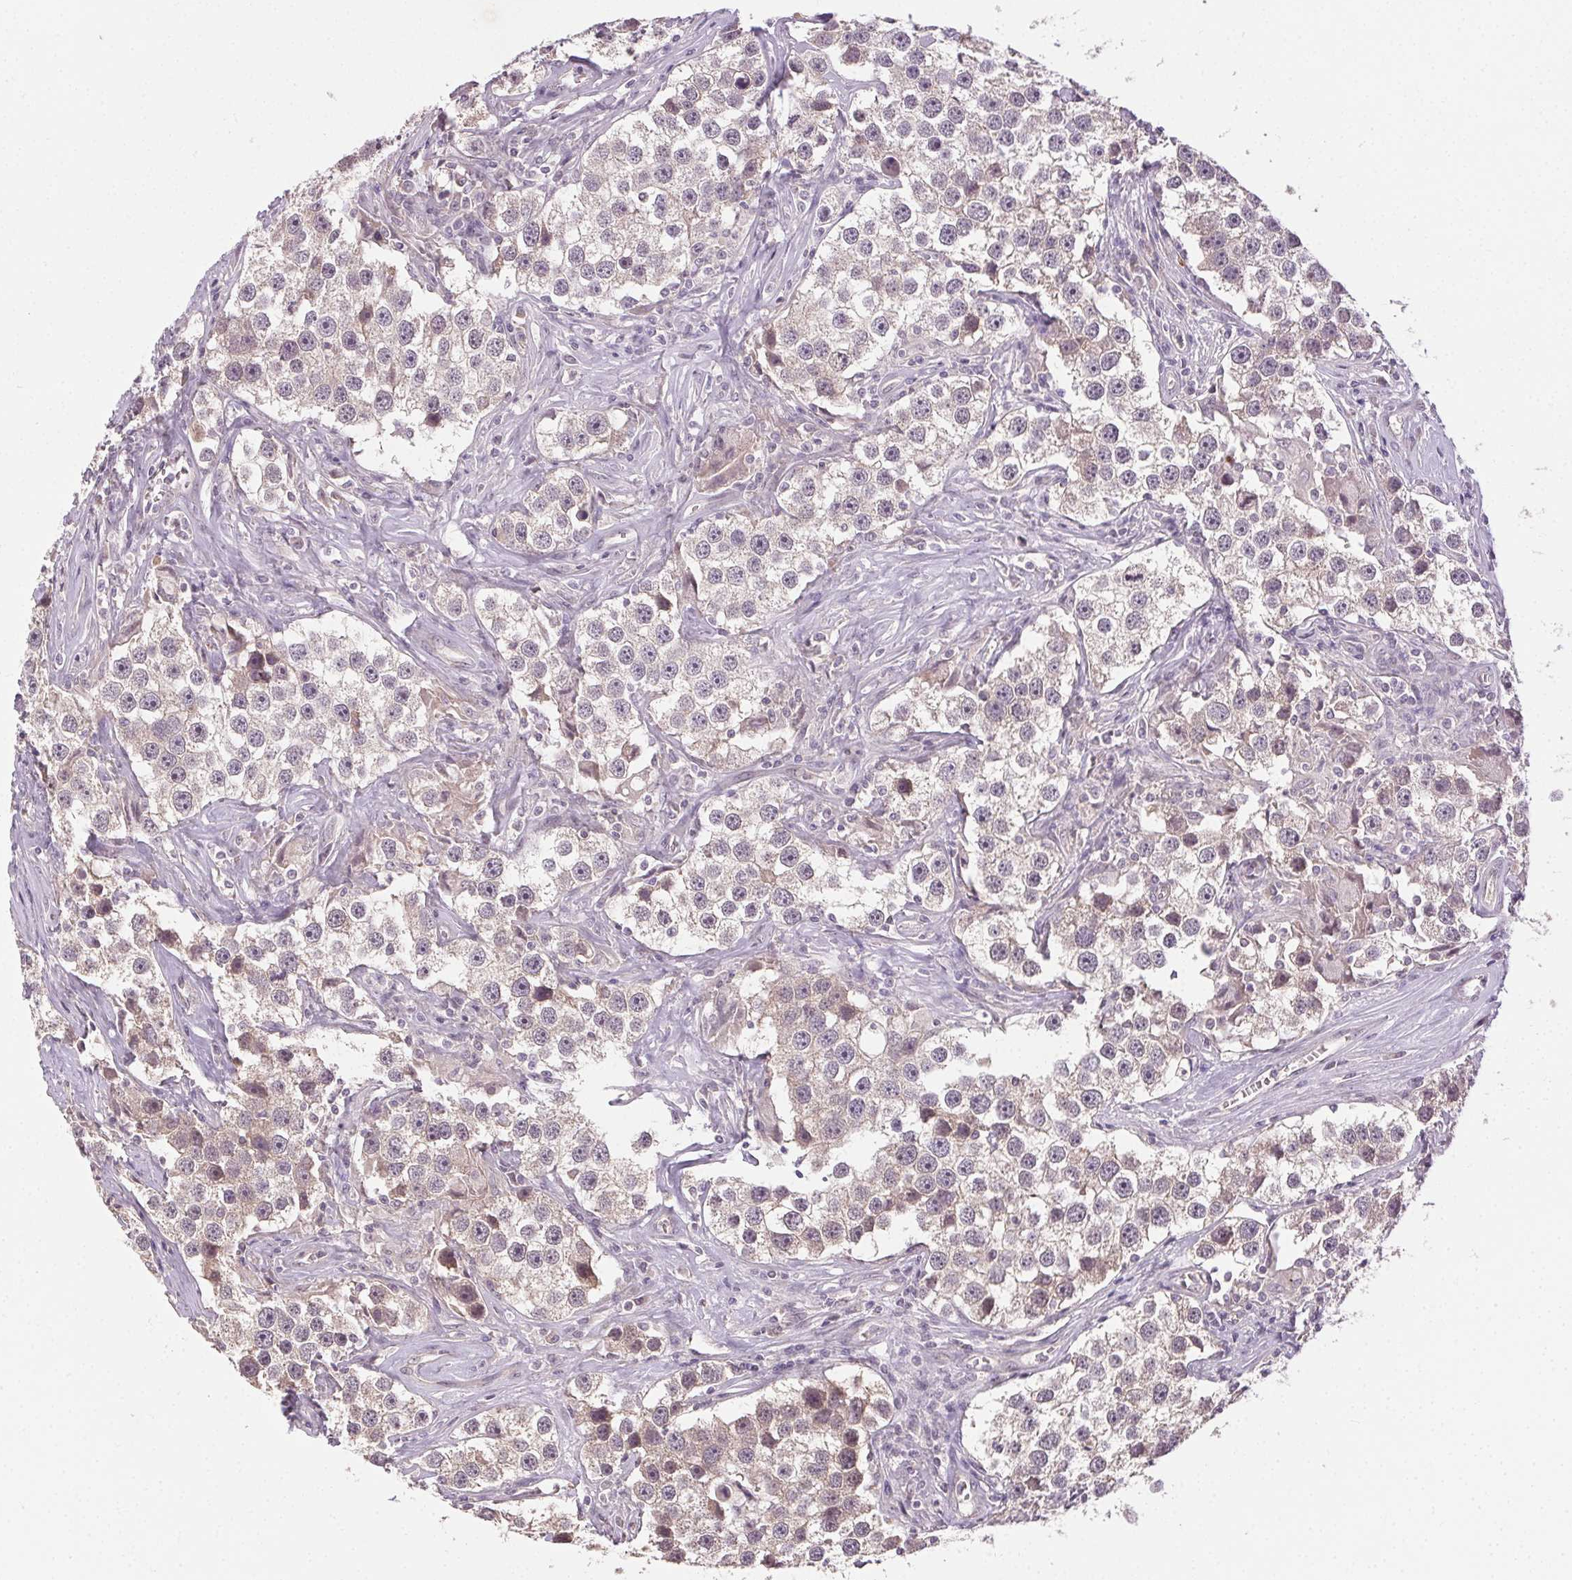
{"staining": {"intensity": "weak", "quantity": "<25%", "location": "cytoplasmic/membranous"}, "tissue": "testis cancer", "cell_type": "Tumor cells", "image_type": "cancer", "snomed": [{"axis": "morphology", "description": "Seminoma, NOS"}, {"axis": "topography", "description": "Testis"}], "caption": "The immunohistochemistry (IHC) photomicrograph has no significant expression in tumor cells of seminoma (testis) tissue.", "gene": "ATP1B3", "patient": {"sex": "male", "age": 49}}